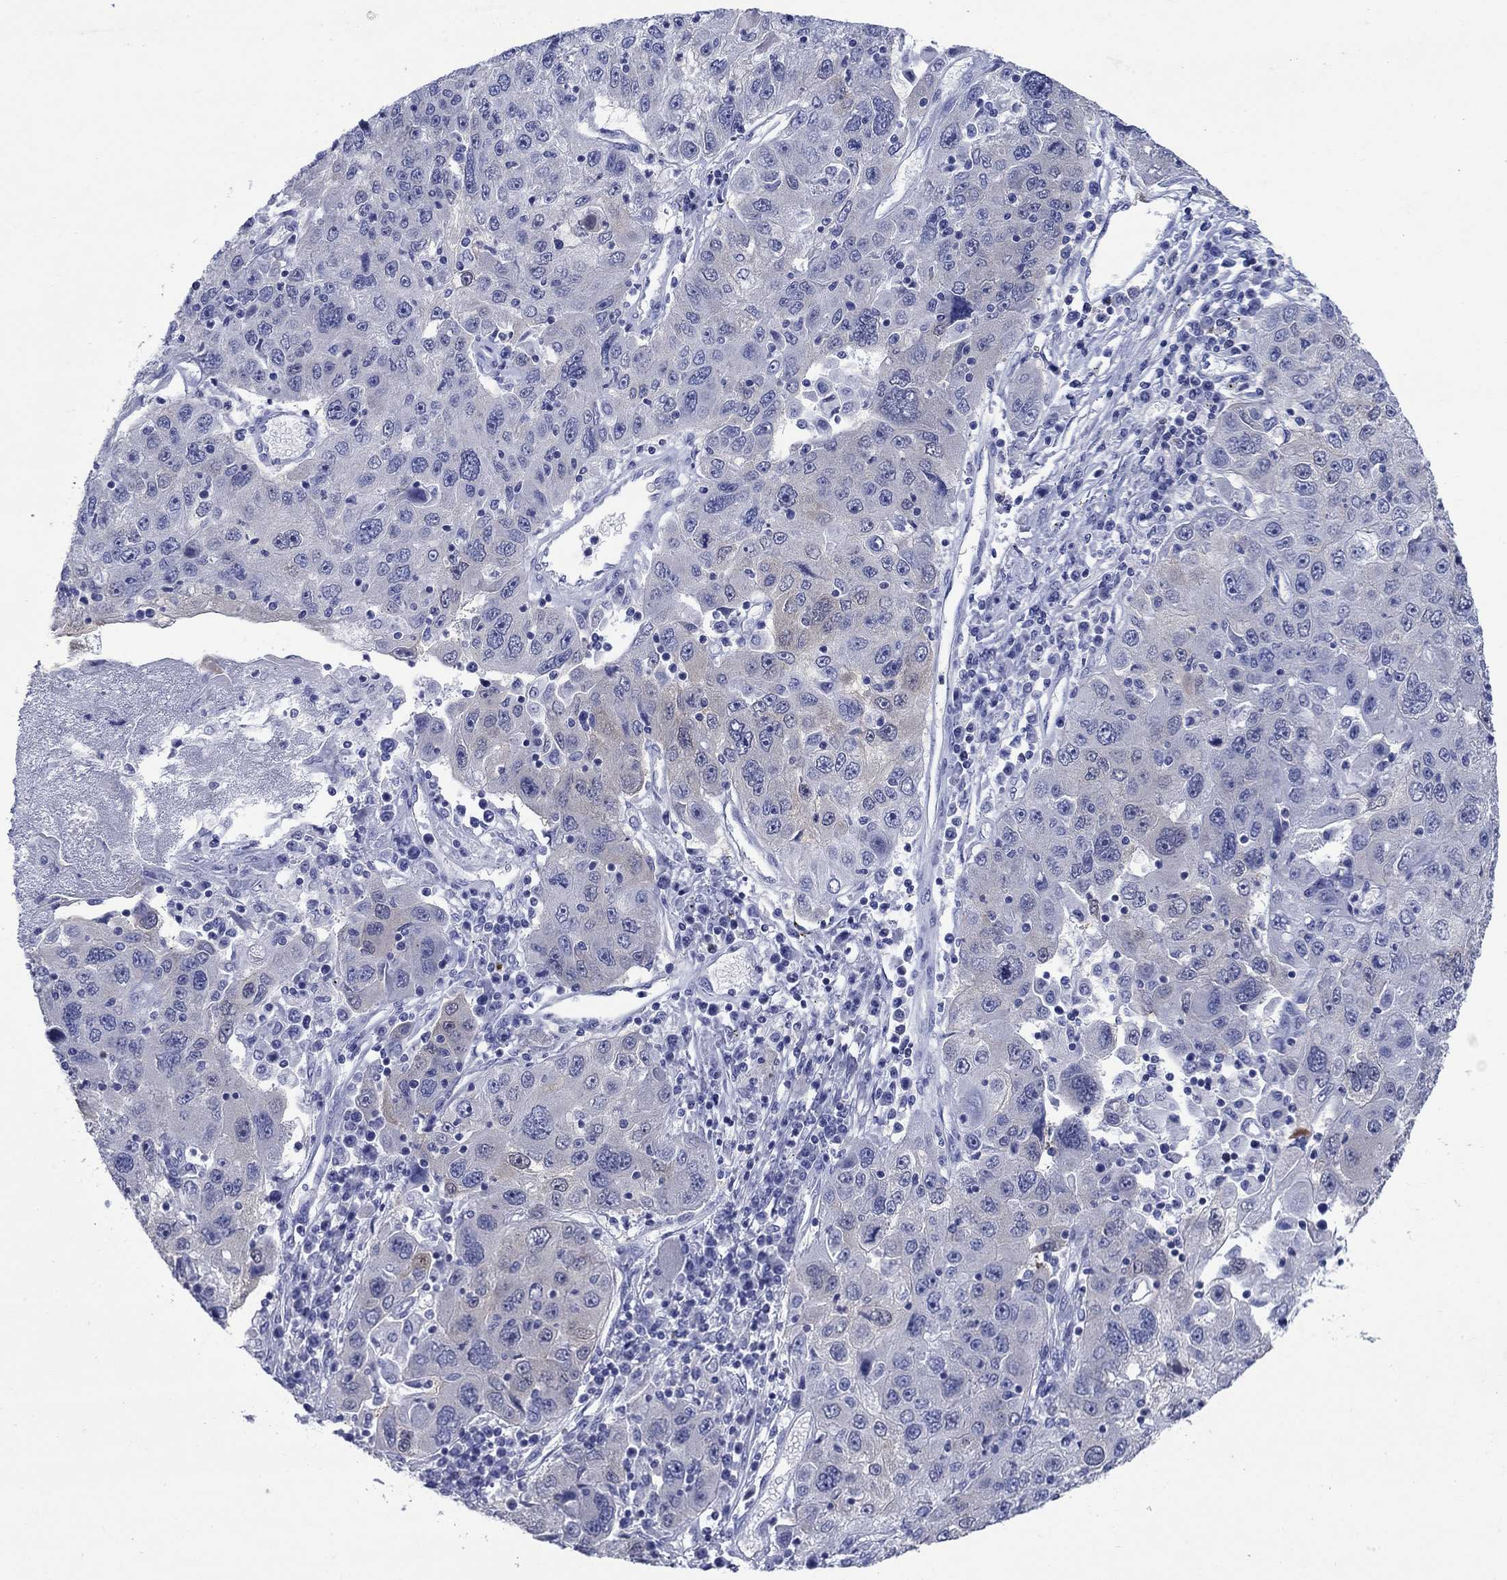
{"staining": {"intensity": "negative", "quantity": "none", "location": "none"}, "tissue": "stomach cancer", "cell_type": "Tumor cells", "image_type": "cancer", "snomed": [{"axis": "morphology", "description": "Adenocarcinoma, NOS"}, {"axis": "topography", "description": "Stomach"}], "caption": "This is an immunohistochemistry photomicrograph of stomach cancer. There is no positivity in tumor cells.", "gene": "SULT2B1", "patient": {"sex": "male", "age": 56}}